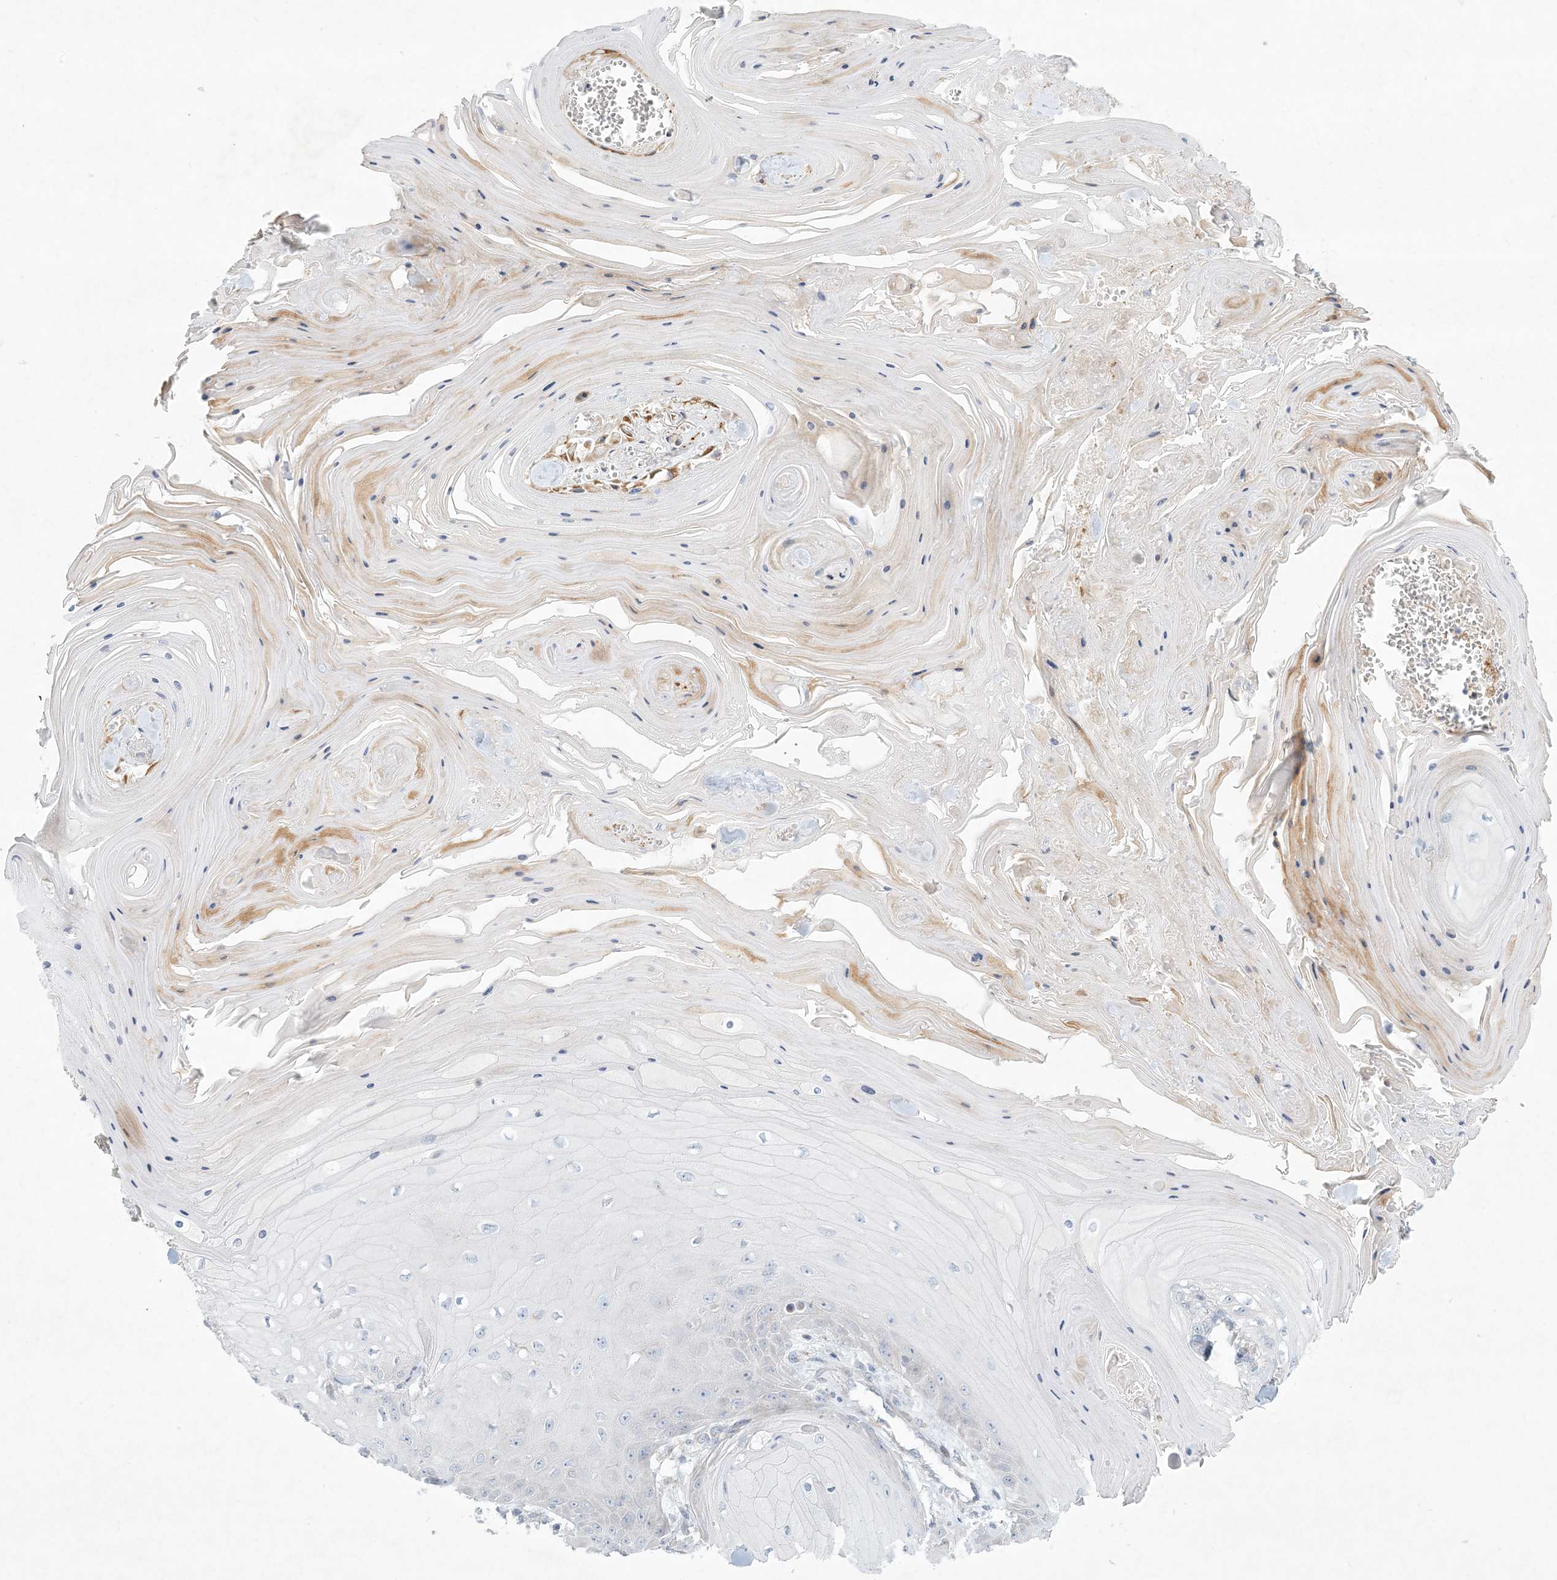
{"staining": {"intensity": "negative", "quantity": "none", "location": "none"}, "tissue": "skin cancer", "cell_type": "Tumor cells", "image_type": "cancer", "snomed": [{"axis": "morphology", "description": "Squamous cell carcinoma, NOS"}, {"axis": "topography", "description": "Skin"}], "caption": "Tumor cells are negative for brown protein staining in squamous cell carcinoma (skin).", "gene": "ZNF385D", "patient": {"sex": "male", "age": 74}}